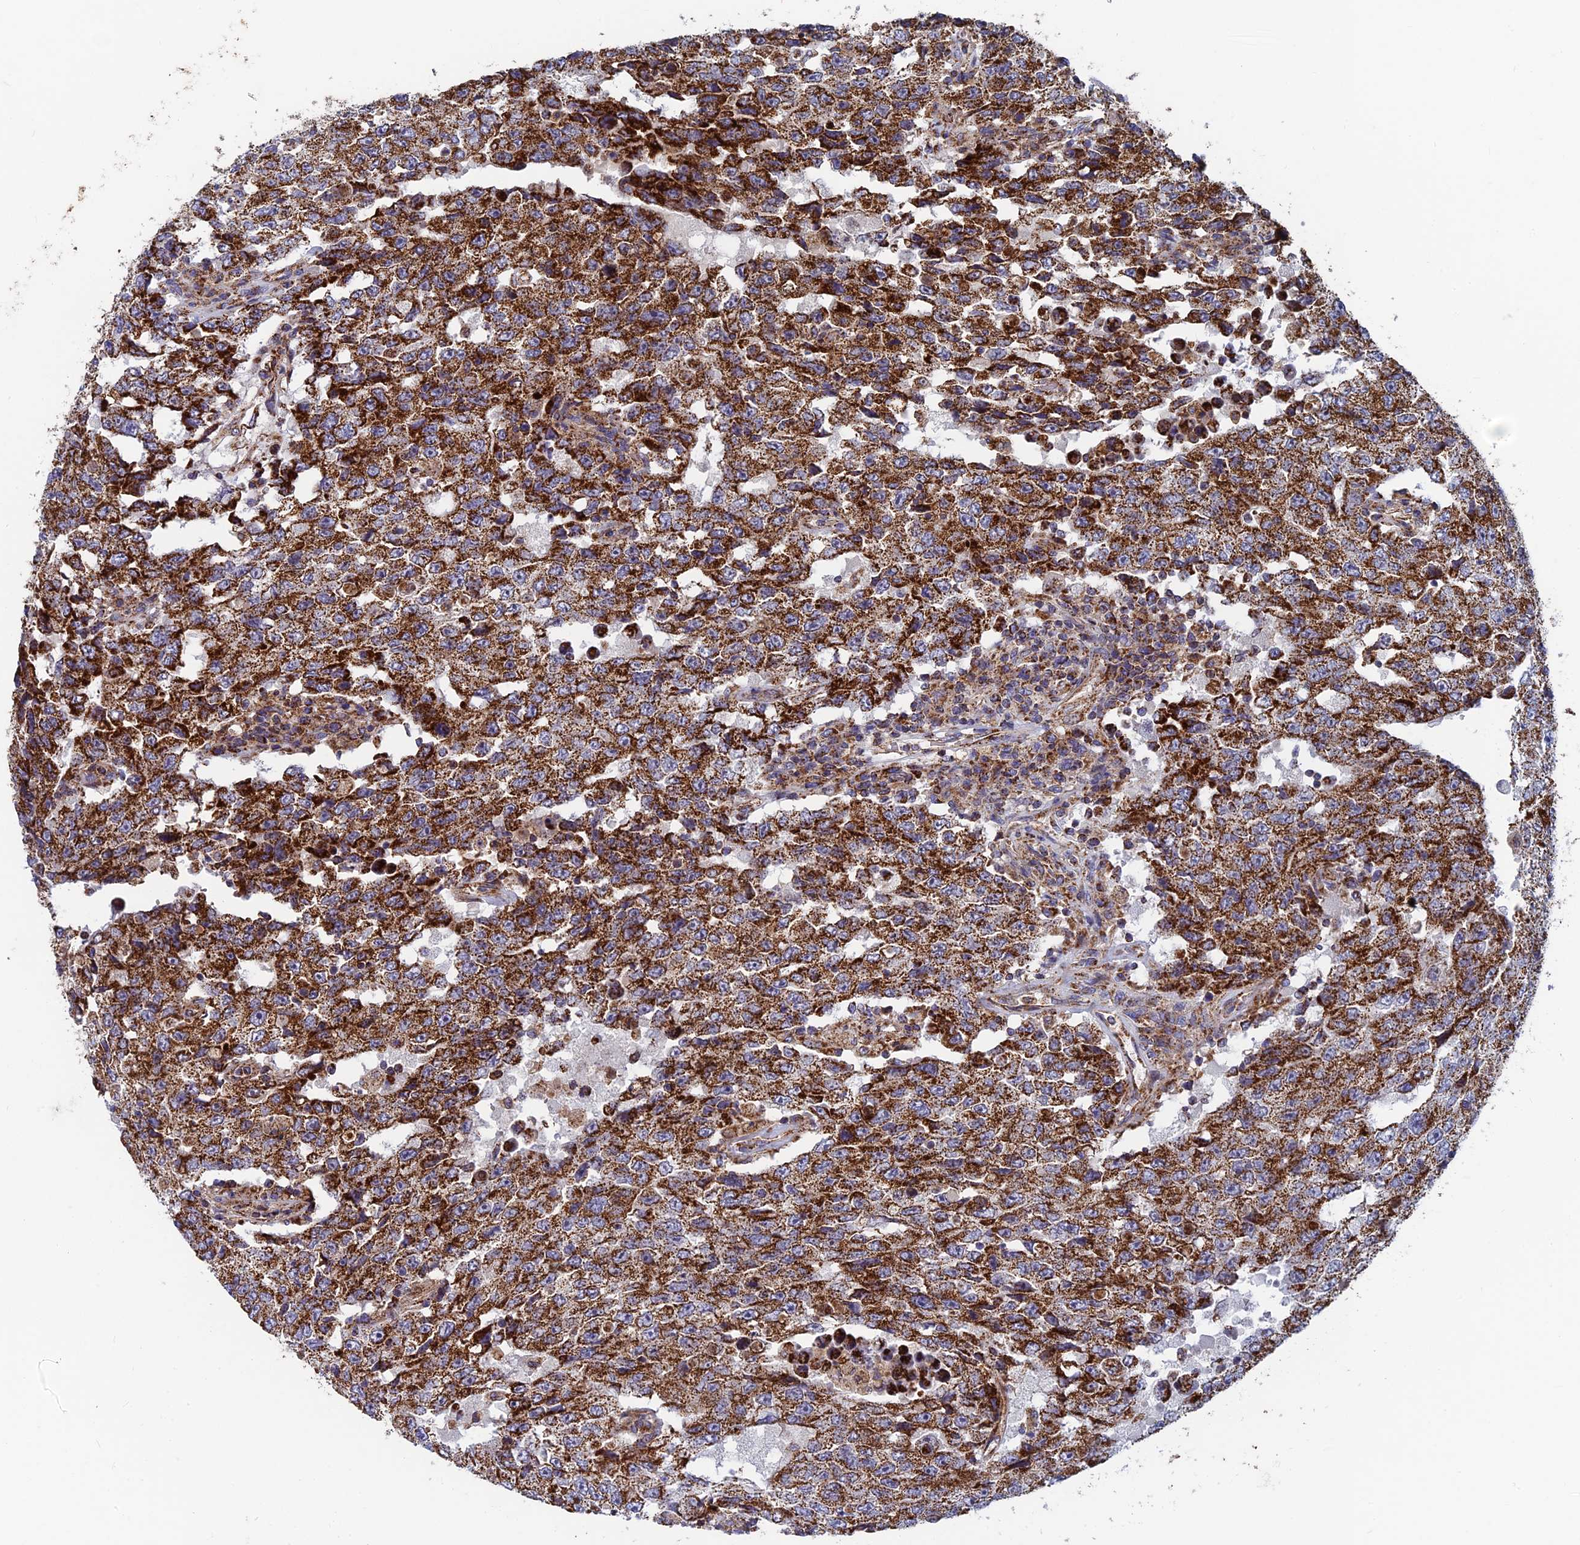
{"staining": {"intensity": "strong", "quantity": ">75%", "location": "cytoplasmic/membranous"}, "tissue": "testis cancer", "cell_type": "Tumor cells", "image_type": "cancer", "snomed": [{"axis": "morphology", "description": "Carcinoma, Embryonal, NOS"}, {"axis": "topography", "description": "Testis"}], "caption": "Protein staining of testis cancer tissue exhibits strong cytoplasmic/membranous positivity in approximately >75% of tumor cells. (Brightfield microscopy of DAB IHC at high magnification).", "gene": "MRPS9", "patient": {"sex": "male", "age": 26}}